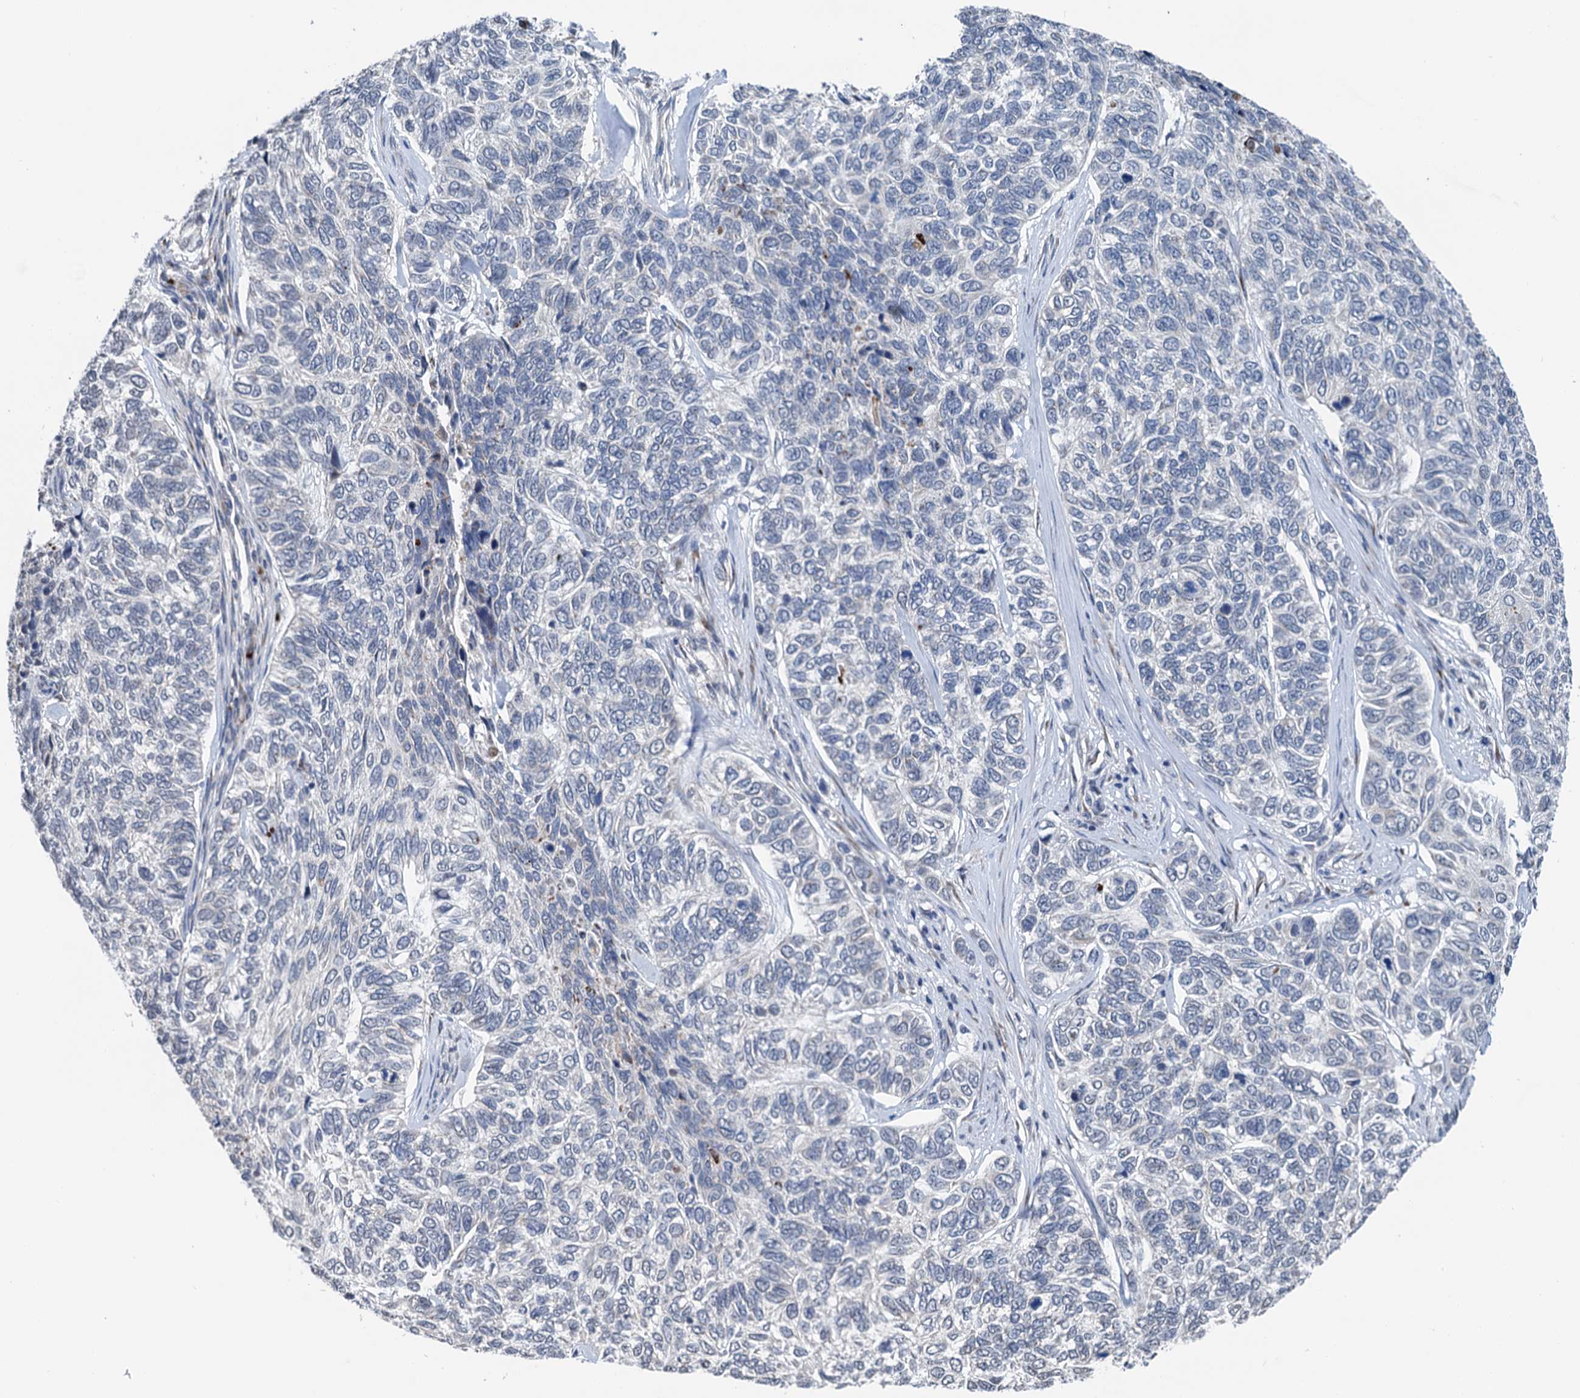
{"staining": {"intensity": "negative", "quantity": "none", "location": "none"}, "tissue": "skin cancer", "cell_type": "Tumor cells", "image_type": "cancer", "snomed": [{"axis": "morphology", "description": "Basal cell carcinoma"}, {"axis": "topography", "description": "Skin"}], "caption": "Tumor cells are negative for brown protein staining in skin cancer.", "gene": "SHLD1", "patient": {"sex": "female", "age": 65}}